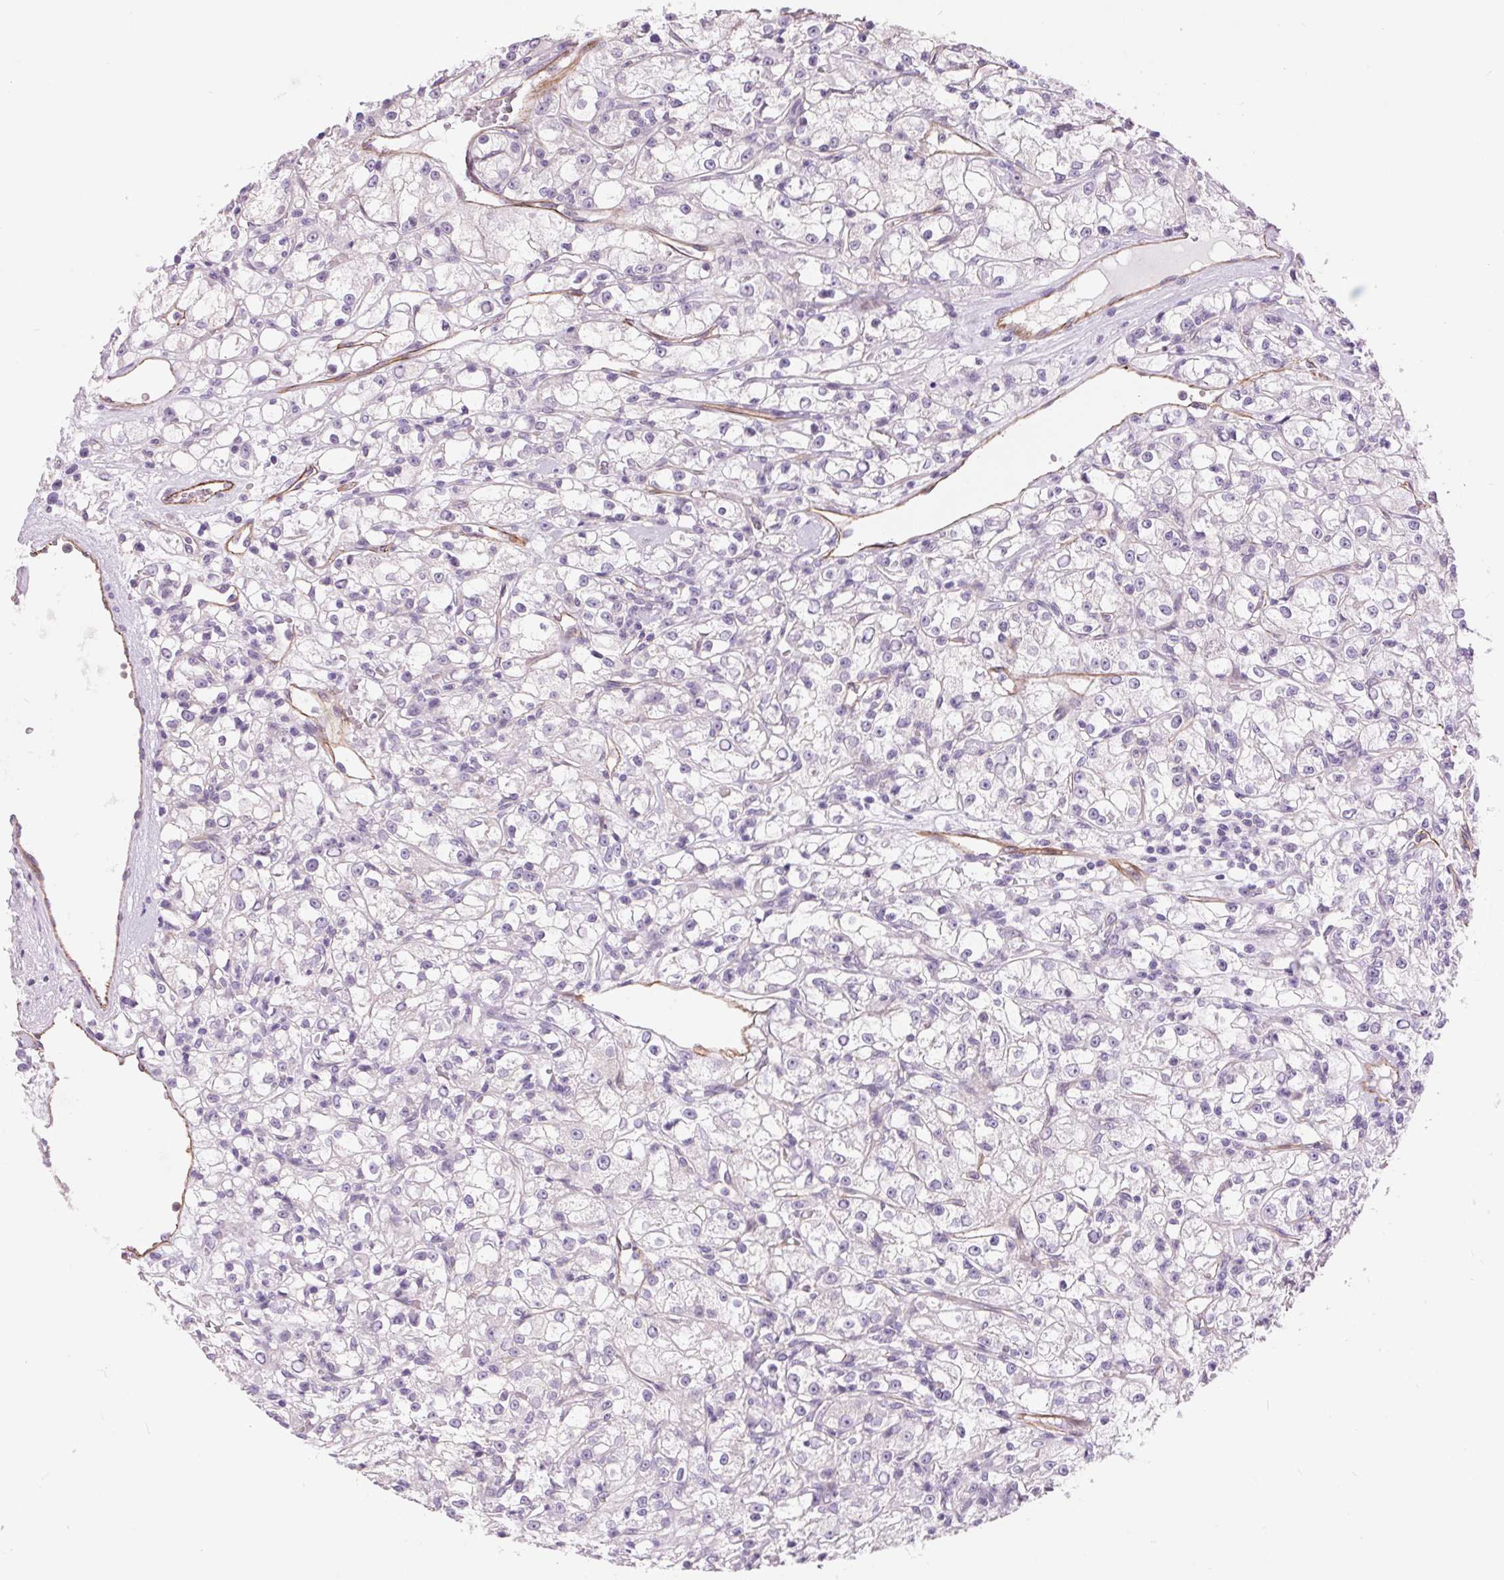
{"staining": {"intensity": "negative", "quantity": "none", "location": "none"}, "tissue": "renal cancer", "cell_type": "Tumor cells", "image_type": "cancer", "snomed": [{"axis": "morphology", "description": "Adenocarcinoma, NOS"}, {"axis": "topography", "description": "Kidney"}], "caption": "Photomicrograph shows no protein positivity in tumor cells of adenocarcinoma (renal) tissue.", "gene": "DIXDC1", "patient": {"sex": "female", "age": 59}}